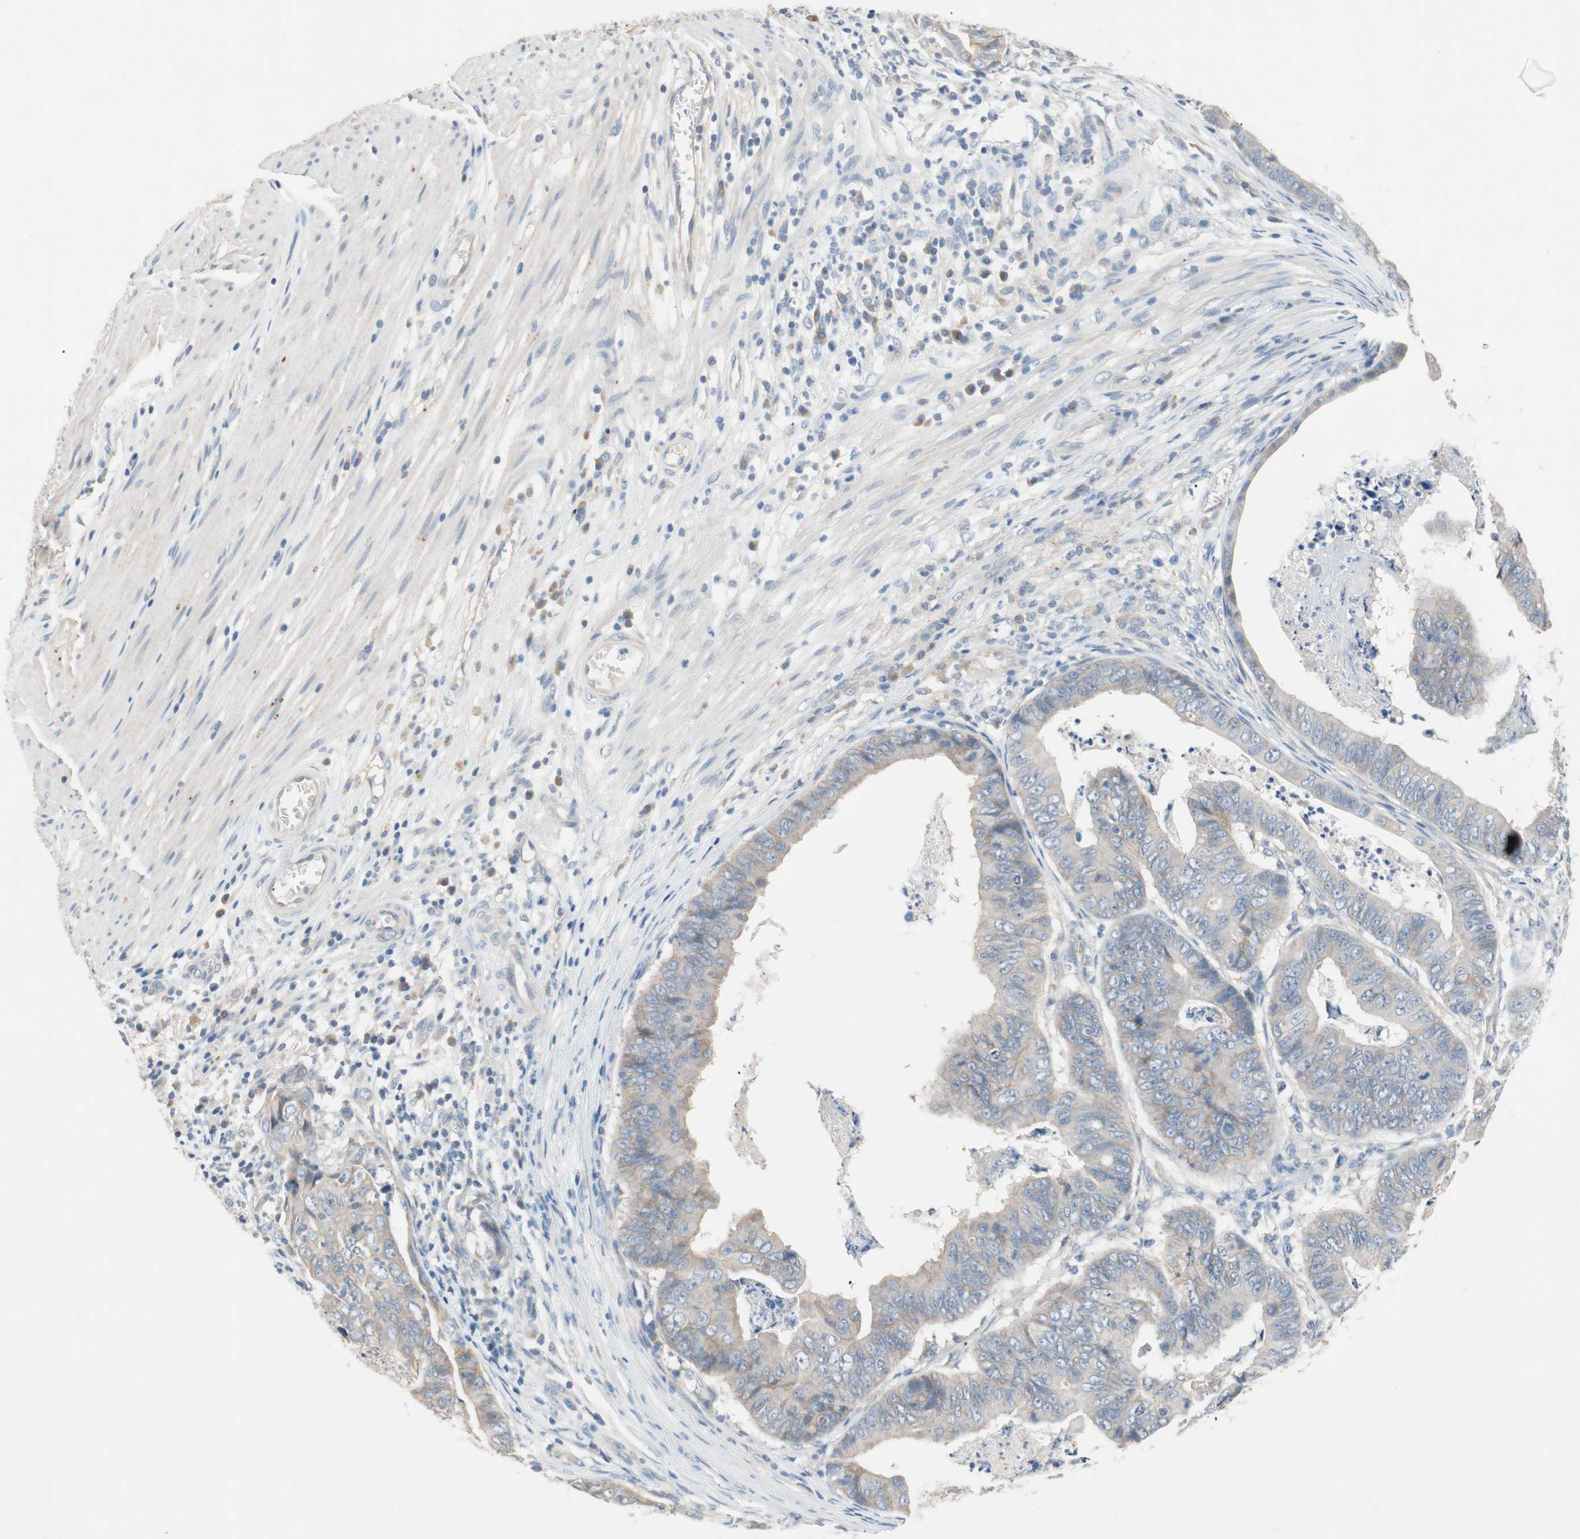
{"staining": {"intensity": "weak", "quantity": "25%-75%", "location": "cytoplasmic/membranous"}, "tissue": "stomach cancer", "cell_type": "Tumor cells", "image_type": "cancer", "snomed": [{"axis": "morphology", "description": "Adenocarcinoma, NOS"}, {"axis": "topography", "description": "Stomach, lower"}], "caption": "Immunohistochemistry (IHC) micrograph of neoplastic tissue: human stomach adenocarcinoma stained using immunohistochemistry (IHC) displays low levels of weak protein expression localized specifically in the cytoplasmic/membranous of tumor cells, appearing as a cytoplasmic/membranous brown color.", "gene": "GLUL", "patient": {"sex": "male", "age": 77}}